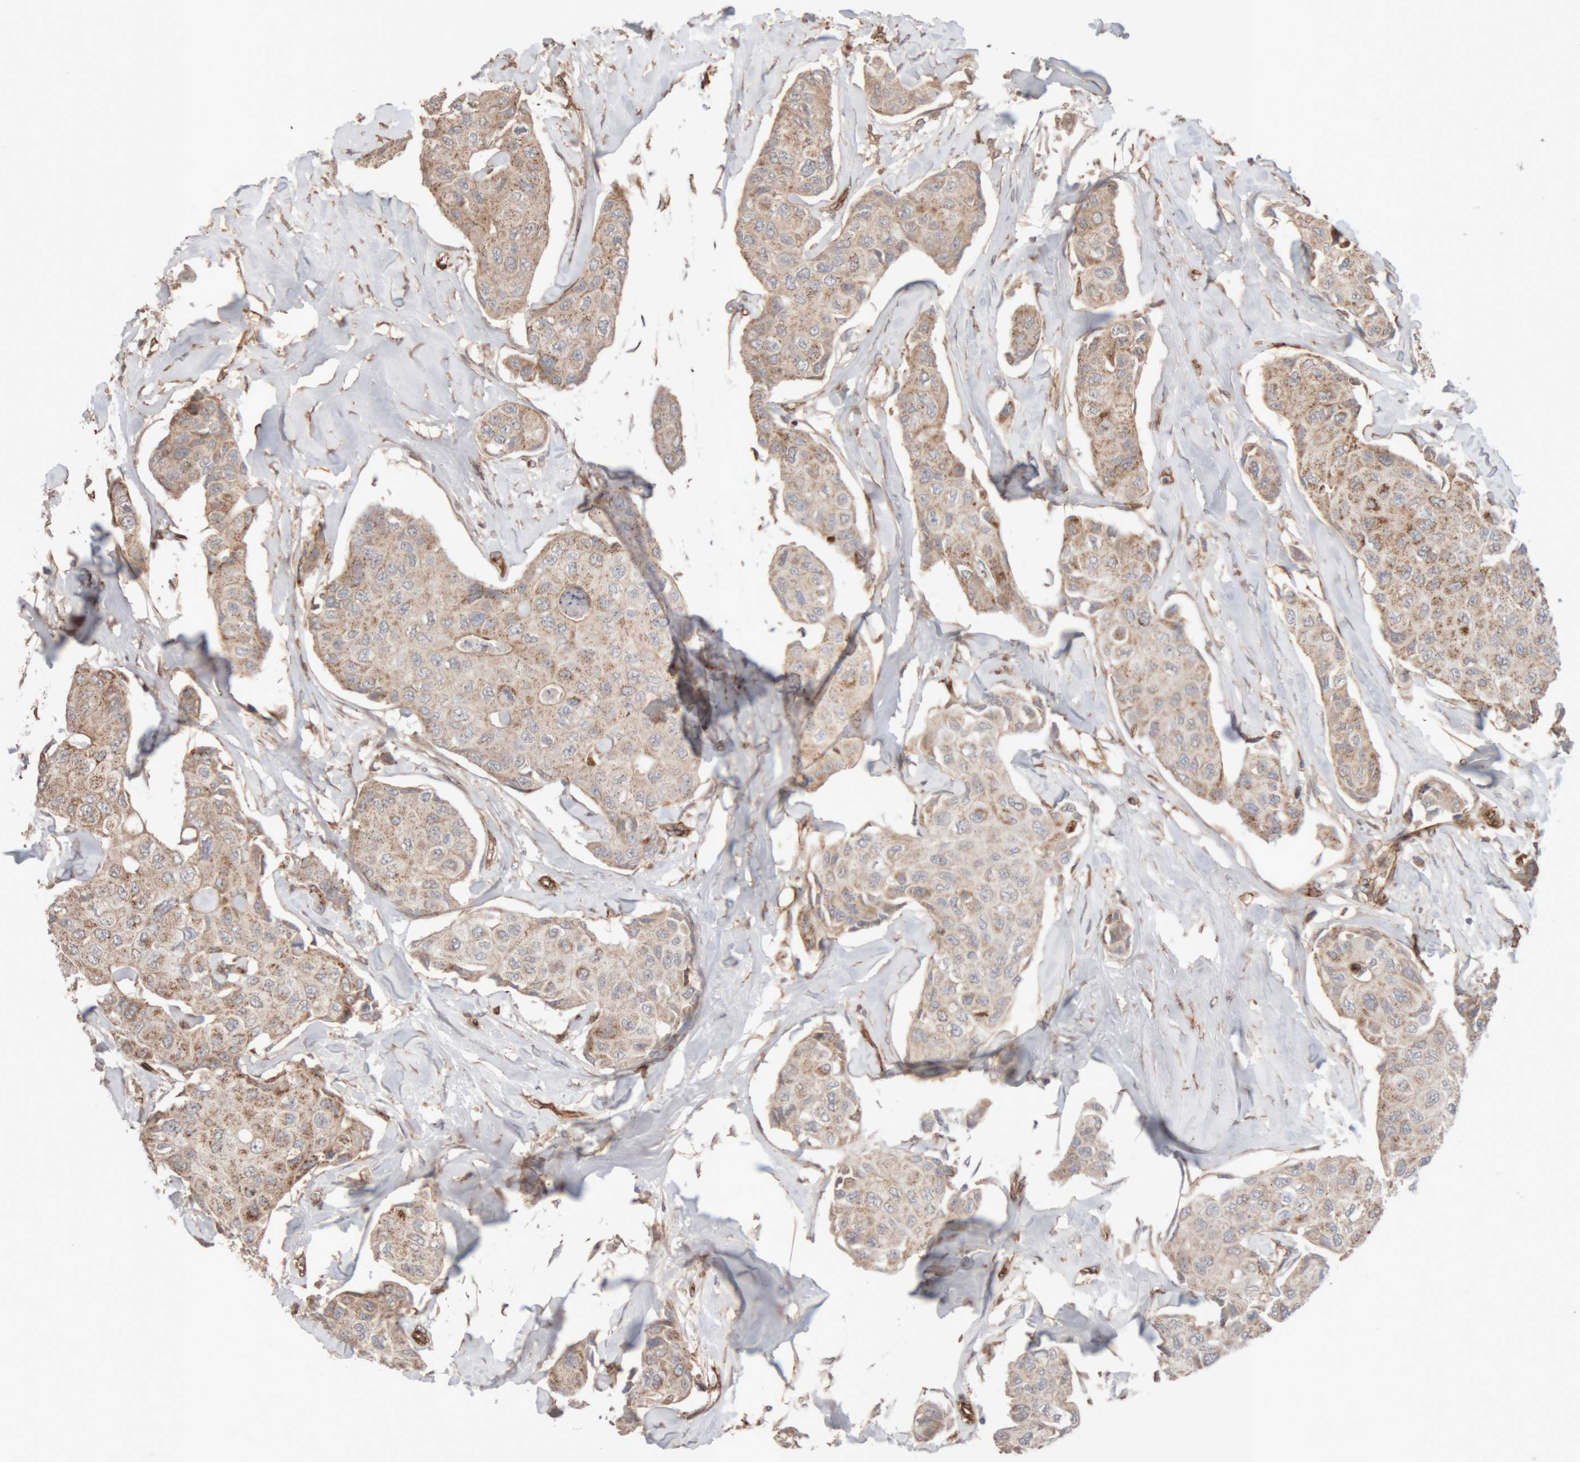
{"staining": {"intensity": "moderate", "quantity": "25%-75%", "location": "cytoplasmic/membranous"}, "tissue": "breast cancer", "cell_type": "Tumor cells", "image_type": "cancer", "snomed": [{"axis": "morphology", "description": "Duct carcinoma"}, {"axis": "topography", "description": "Breast"}], "caption": "Protein analysis of intraductal carcinoma (breast) tissue reveals moderate cytoplasmic/membranous staining in about 25%-75% of tumor cells. The staining was performed using DAB (3,3'-diaminobenzidine) to visualize the protein expression in brown, while the nuclei were stained in blue with hematoxylin (Magnification: 20x).", "gene": "RAB32", "patient": {"sex": "female", "age": 80}}